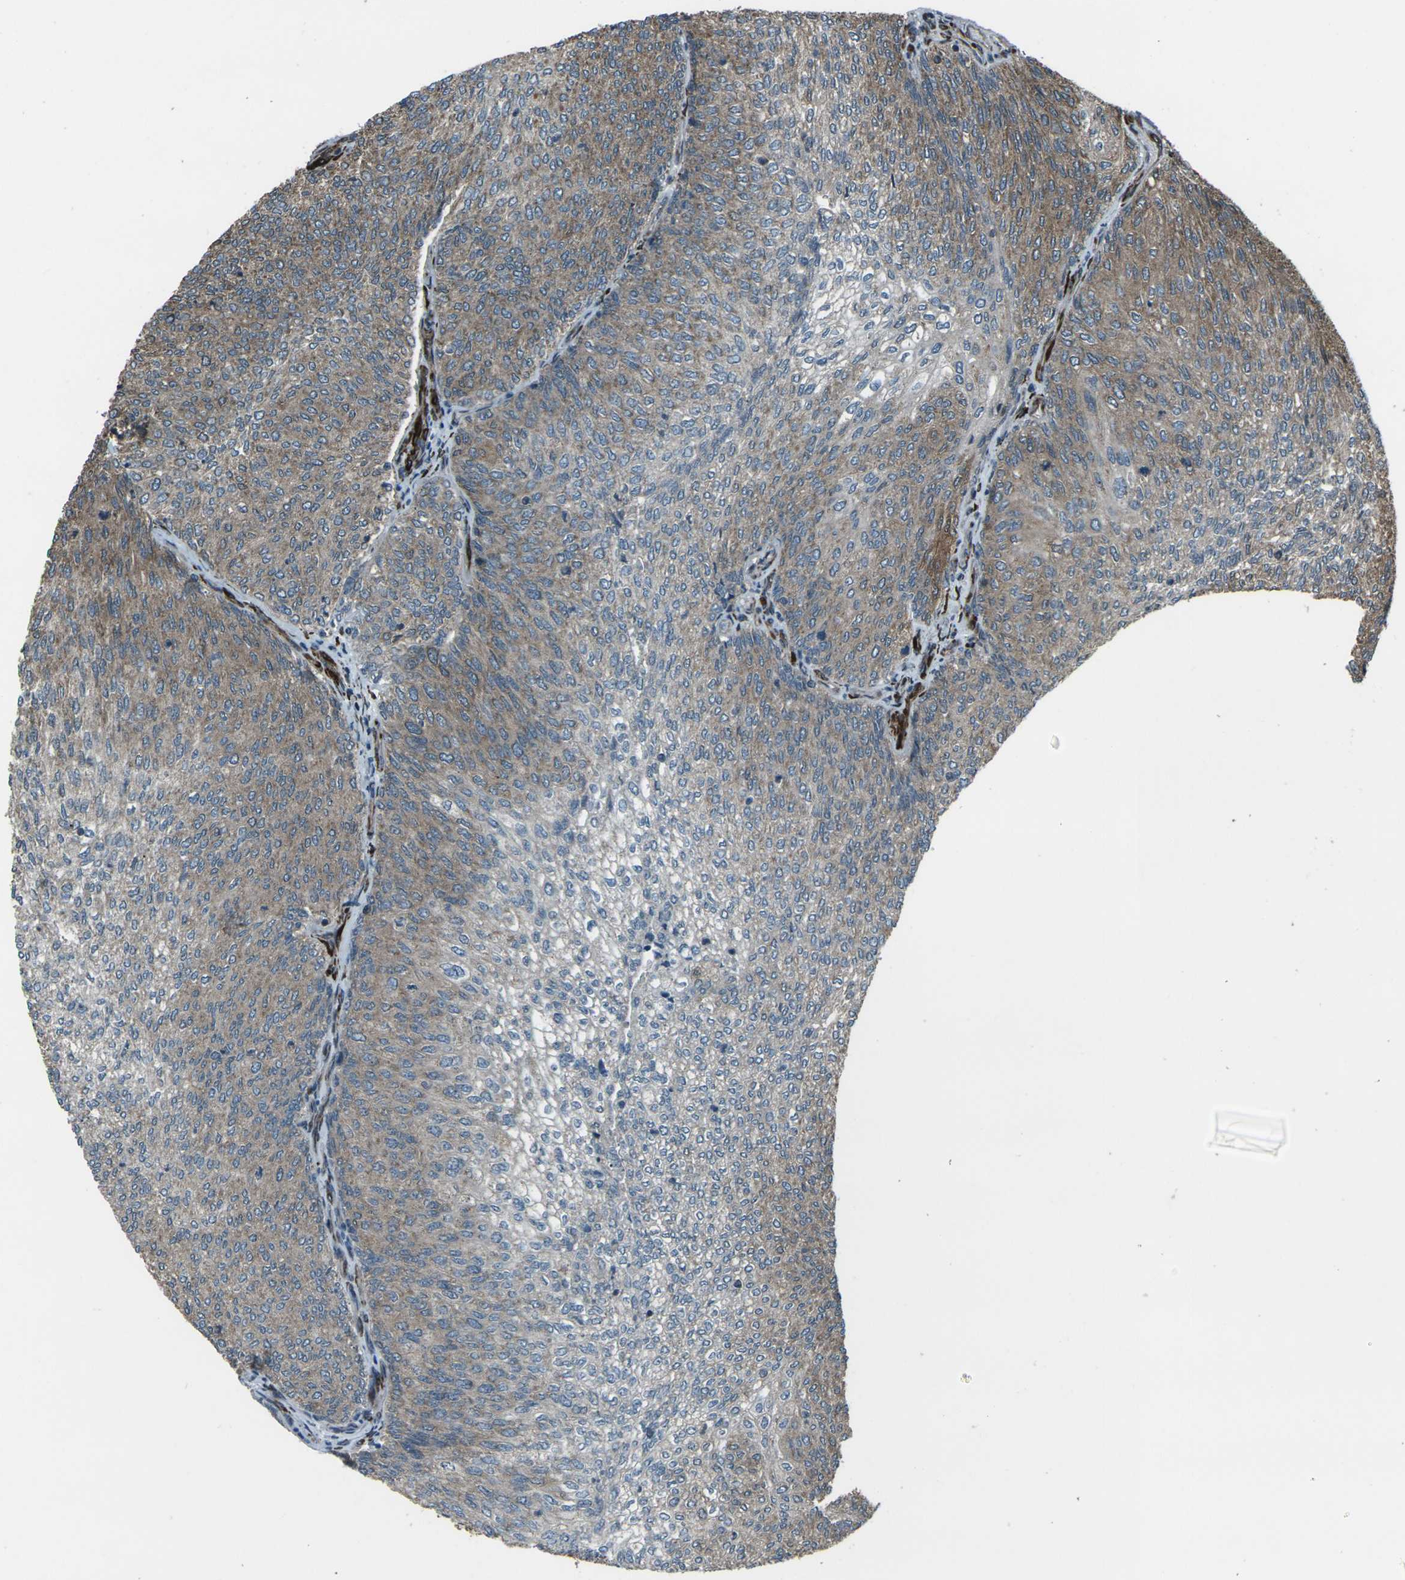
{"staining": {"intensity": "weak", "quantity": "25%-75%", "location": "cytoplasmic/membranous"}, "tissue": "urothelial cancer", "cell_type": "Tumor cells", "image_type": "cancer", "snomed": [{"axis": "morphology", "description": "Urothelial carcinoma, Low grade"}, {"axis": "topography", "description": "Urinary bladder"}], "caption": "This micrograph displays urothelial cancer stained with immunohistochemistry (IHC) to label a protein in brown. The cytoplasmic/membranous of tumor cells show weak positivity for the protein. Nuclei are counter-stained blue.", "gene": "LSMEM1", "patient": {"sex": "female", "age": 79}}